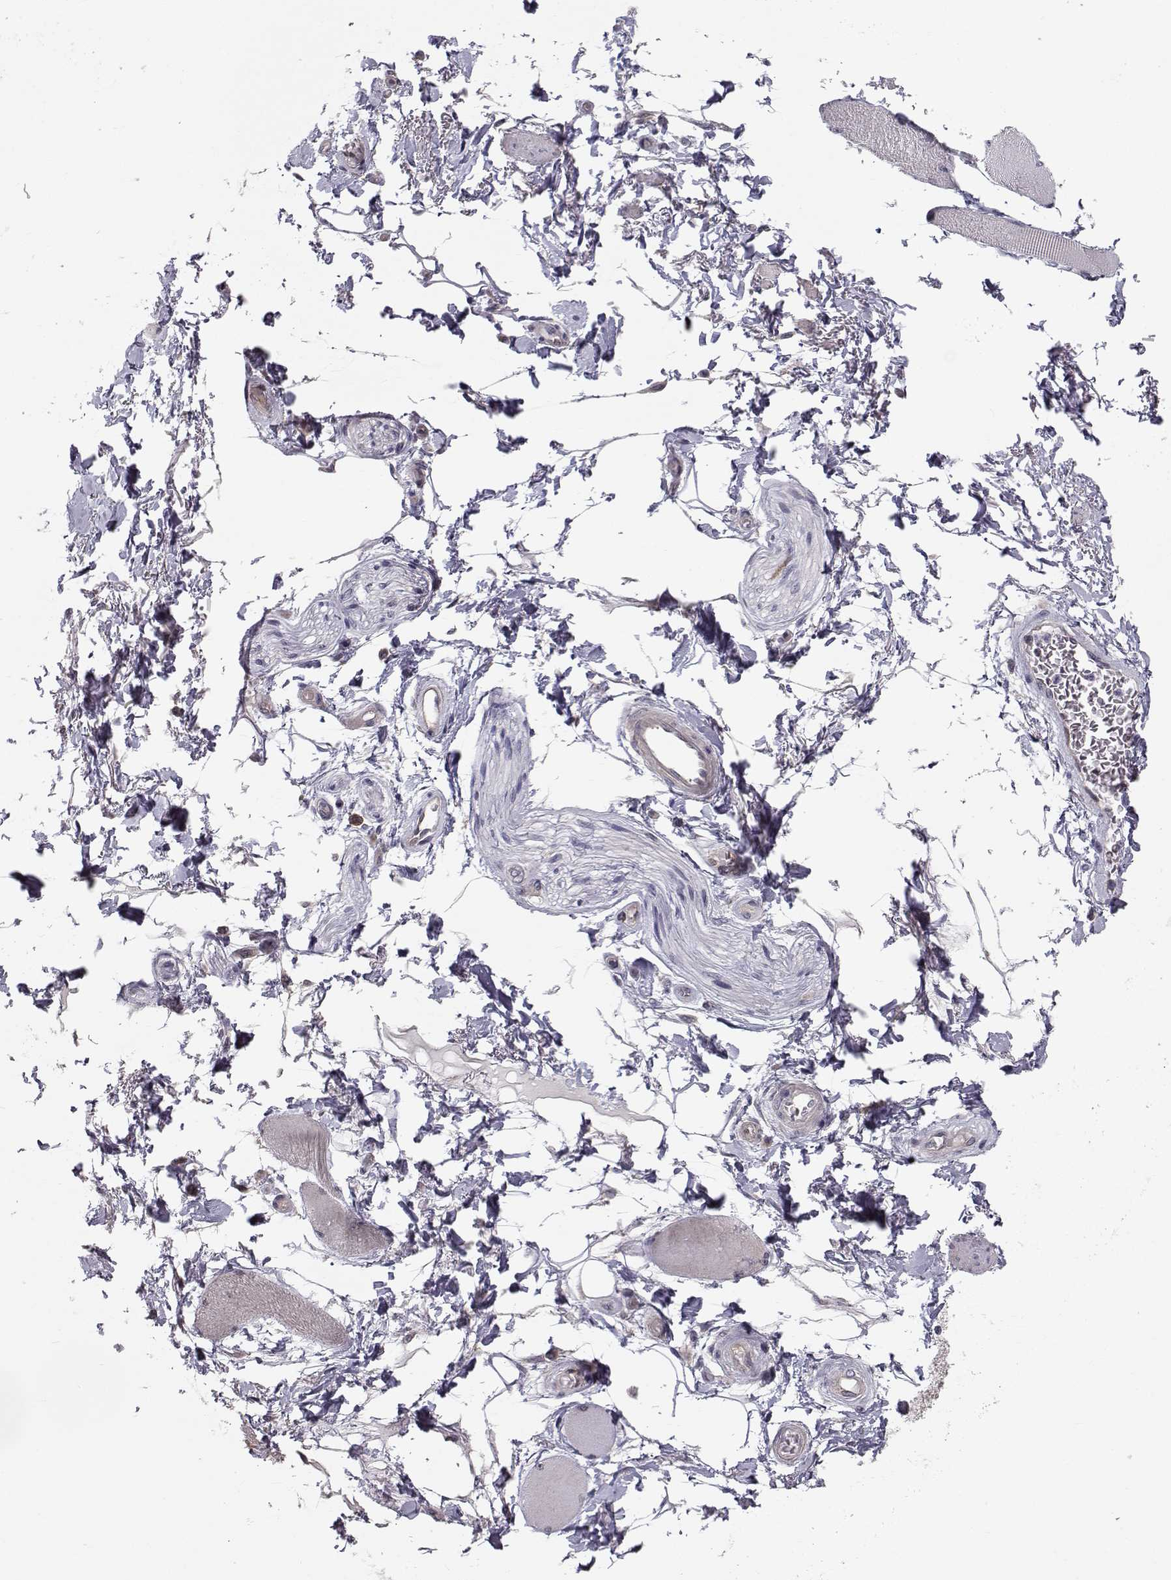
{"staining": {"intensity": "negative", "quantity": "none", "location": "none"}, "tissue": "soft tissue", "cell_type": "Fibroblasts", "image_type": "normal", "snomed": [{"axis": "morphology", "description": "Normal tissue, NOS"}, {"axis": "topography", "description": "Skeletal muscle"}, {"axis": "topography", "description": "Anal"}, {"axis": "topography", "description": "Peripheral nerve tissue"}], "caption": "This image is of unremarkable soft tissue stained with immunohistochemistry to label a protein in brown with the nuclei are counter-stained blue. There is no expression in fibroblasts. The staining is performed using DAB brown chromogen with nuclei counter-stained in using hematoxylin.", "gene": "HSP90AB1", "patient": {"sex": "male", "age": 53}}